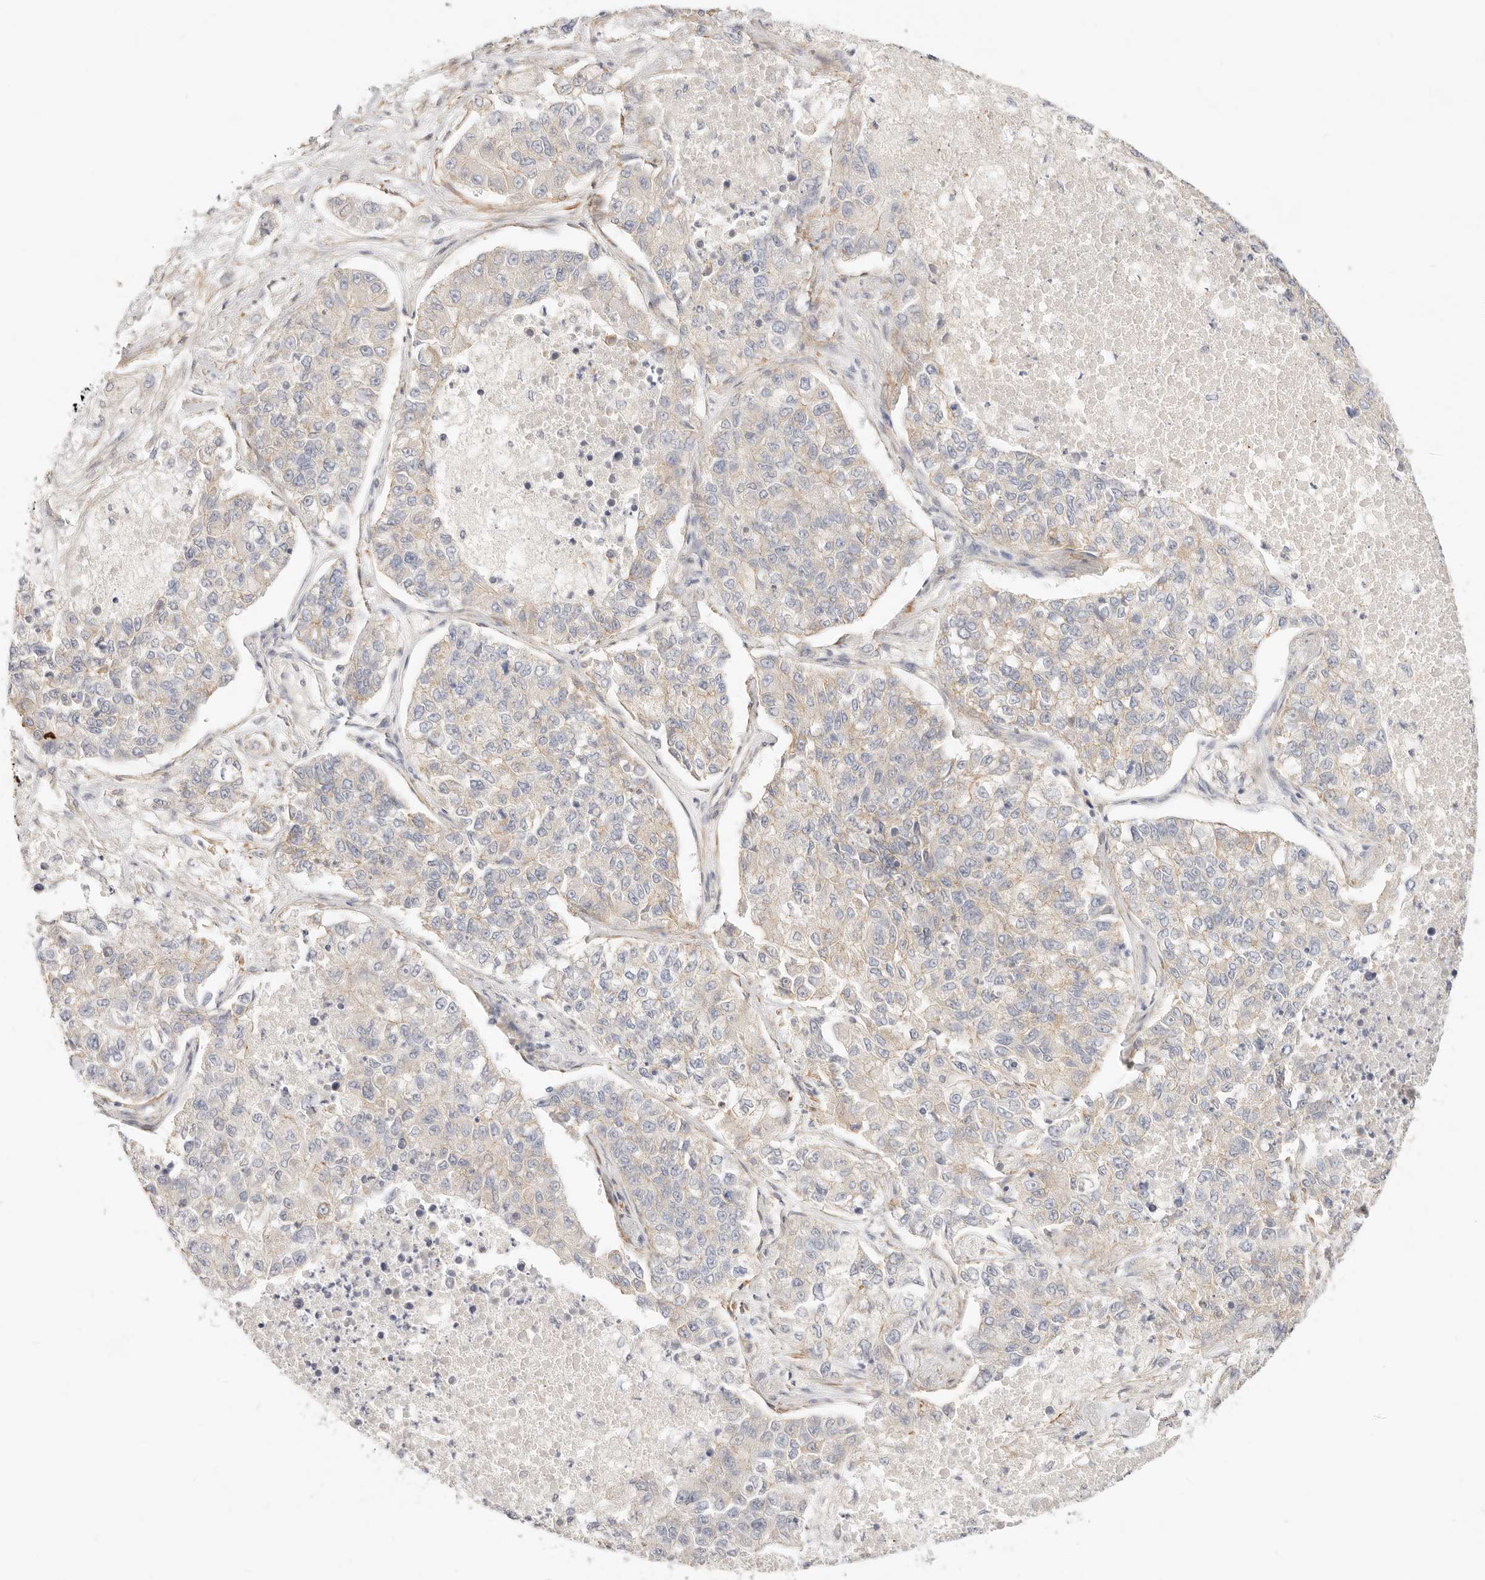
{"staining": {"intensity": "weak", "quantity": "25%-75%", "location": "cytoplasmic/membranous"}, "tissue": "lung cancer", "cell_type": "Tumor cells", "image_type": "cancer", "snomed": [{"axis": "morphology", "description": "Adenocarcinoma, NOS"}, {"axis": "topography", "description": "Lung"}], "caption": "Brown immunohistochemical staining in lung cancer reveals weak cytoplasmic/membranous staining in approximately 25%-75% of tumor cells.", "gene": "UBXN10", "patient": {"sex": "male", "age": 49}}